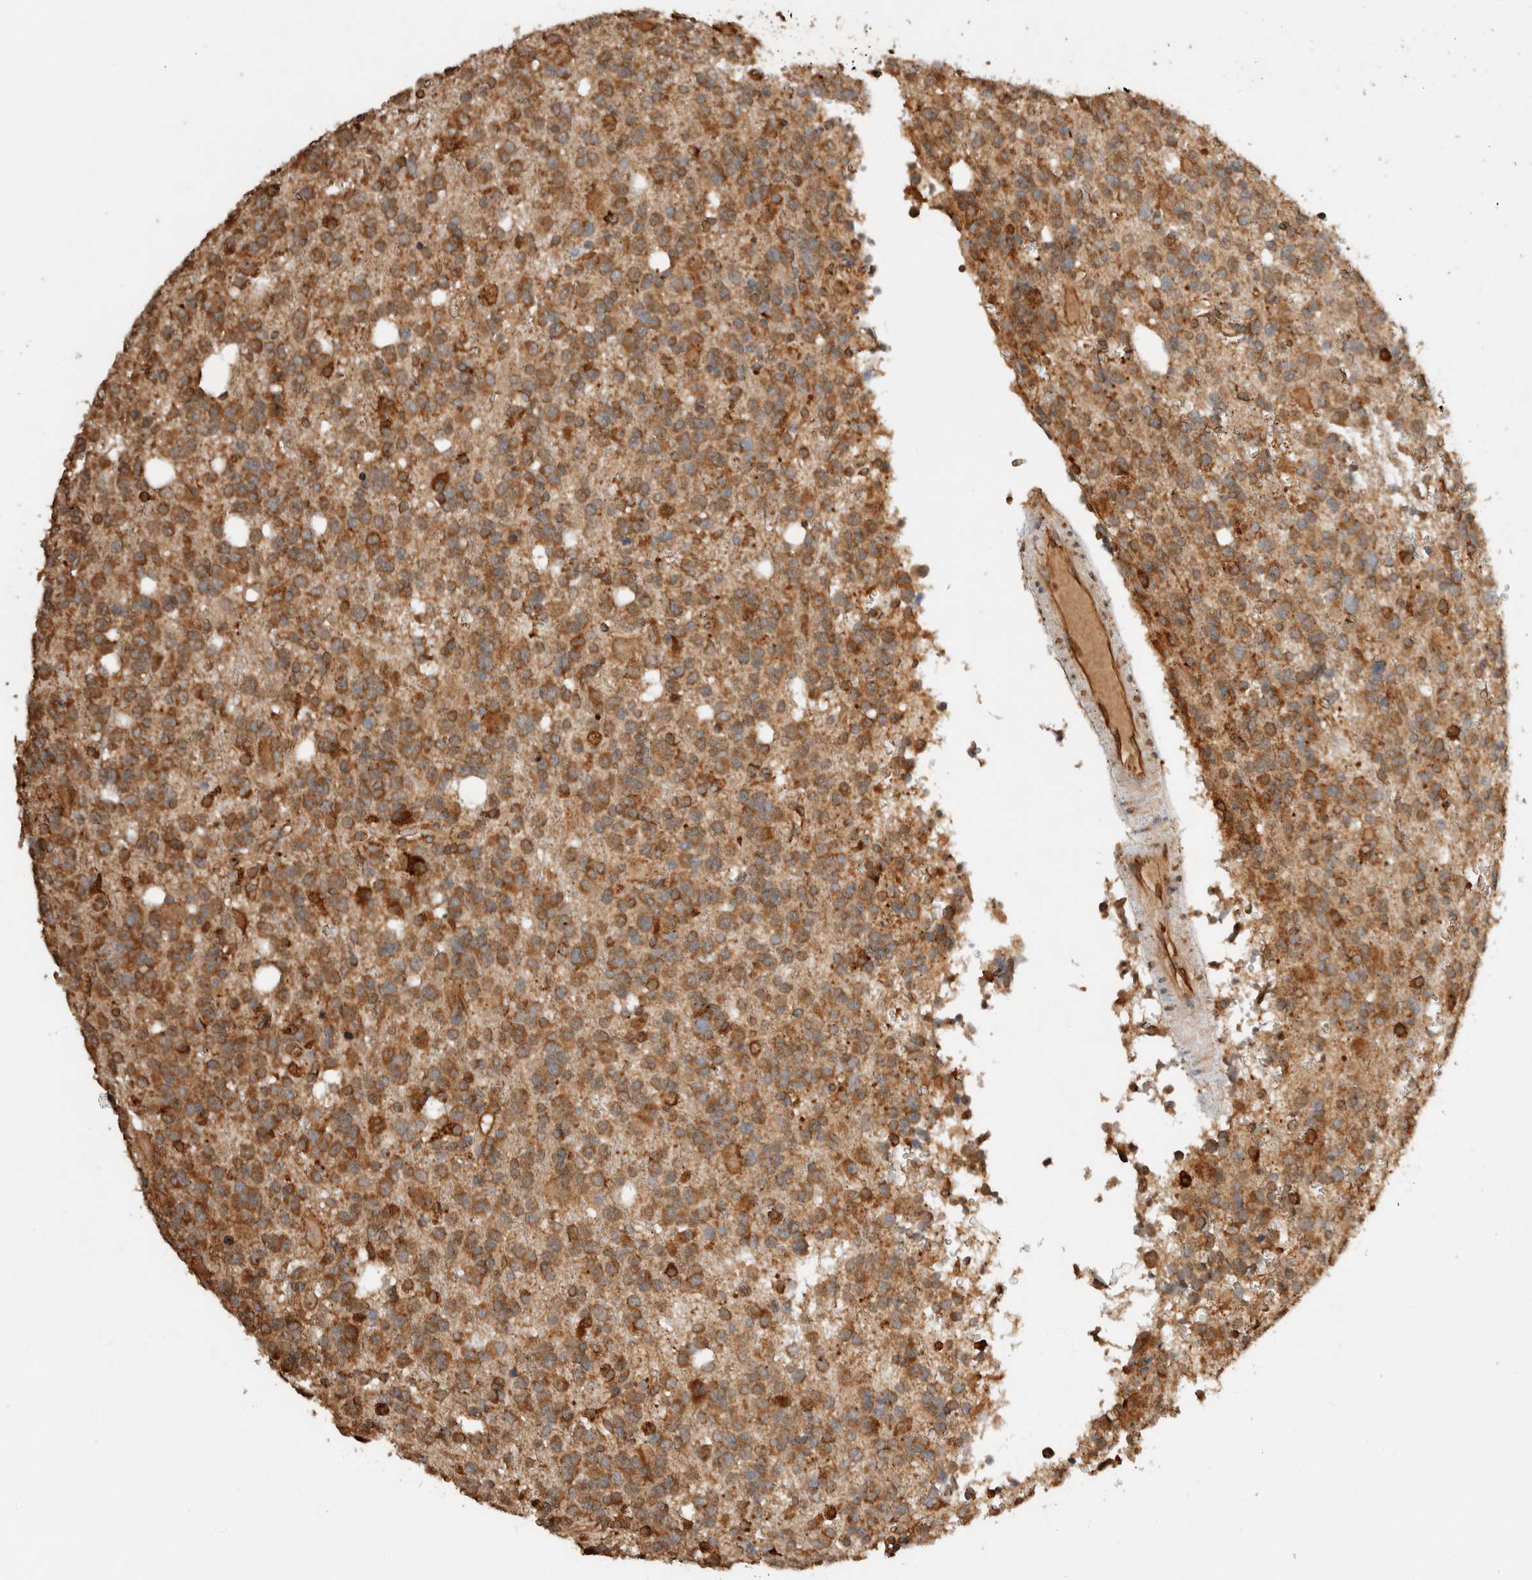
{"staining": {"intensity": "moderate", "quantity": ">75%", "location": "cytoplasmic/membranous"}, "tissue": "glioma", "cell_type": "Tumor cells", "image_type": "cancer", "snomed": [{"axis": "morphology", "description": "Glioma, malignant, High grade"}, {"axis": "topography", "description": "Brain"}], "caption": "Glioma tissue reveals moderate cytoplasmic/membranous expression in about >75% of tumor cells", "gene": "ERAP1", "patient": {"sex": "female", "age": 62}}